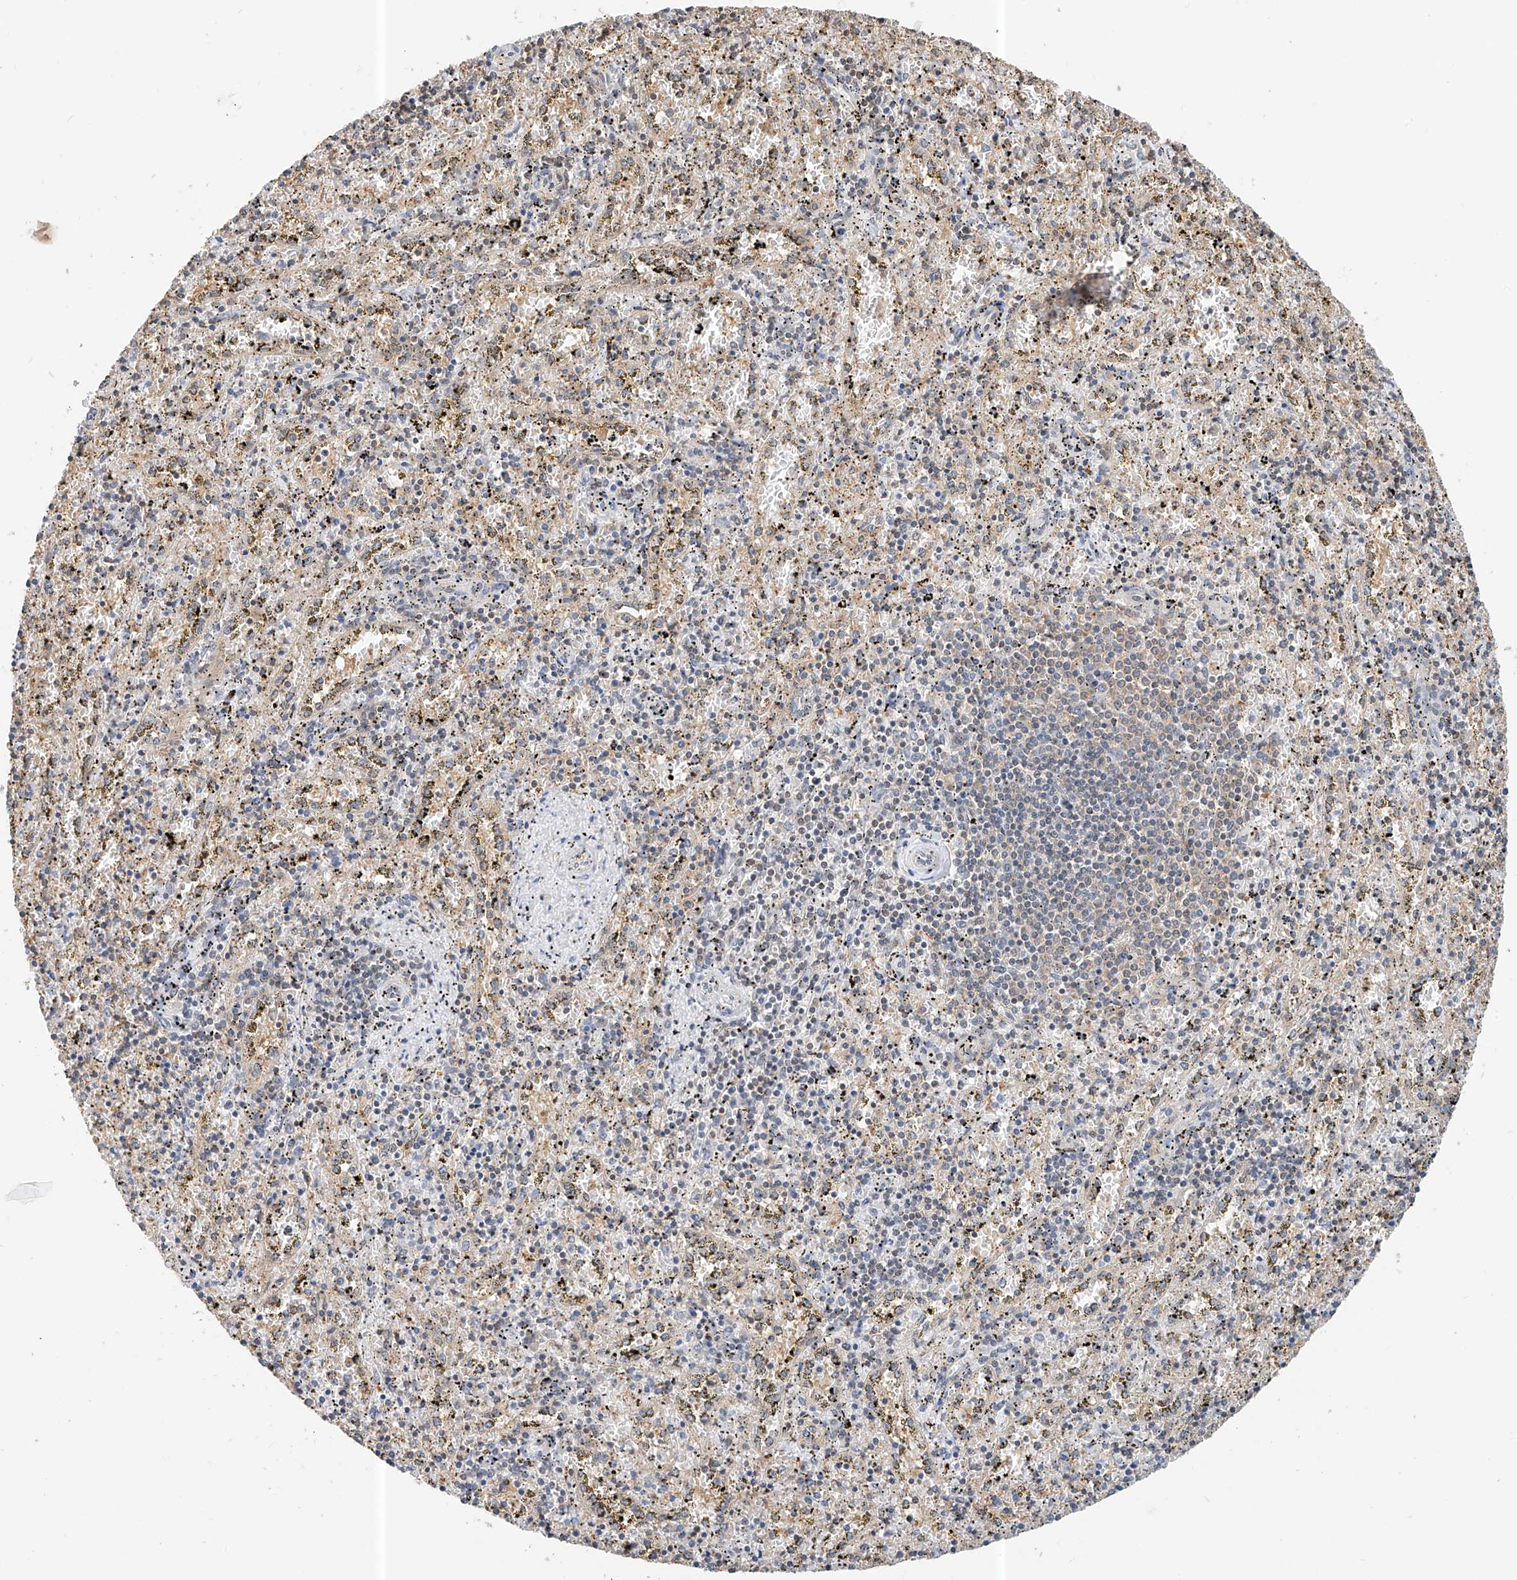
{"staining": {"intensity": "weak", "quantity": "<25%", "location": "cytoplasmic/membranous"}, "tissue": "spleen", "cell_type": "Cells in red pulp", "image_type": "normal", "snomed": [{"axis": "morphology", "description": "Normal tissue, NOS"}, {"axis": "topography", "description": "Spleen"}], "caption": "A histopathology image of human spleen is negative for staining in cells in red pulp. (DAB immunohistochemistry (IHC), high magnification).", "gene": "PPA2", "patient": {"sex": "male", "age": 11}}